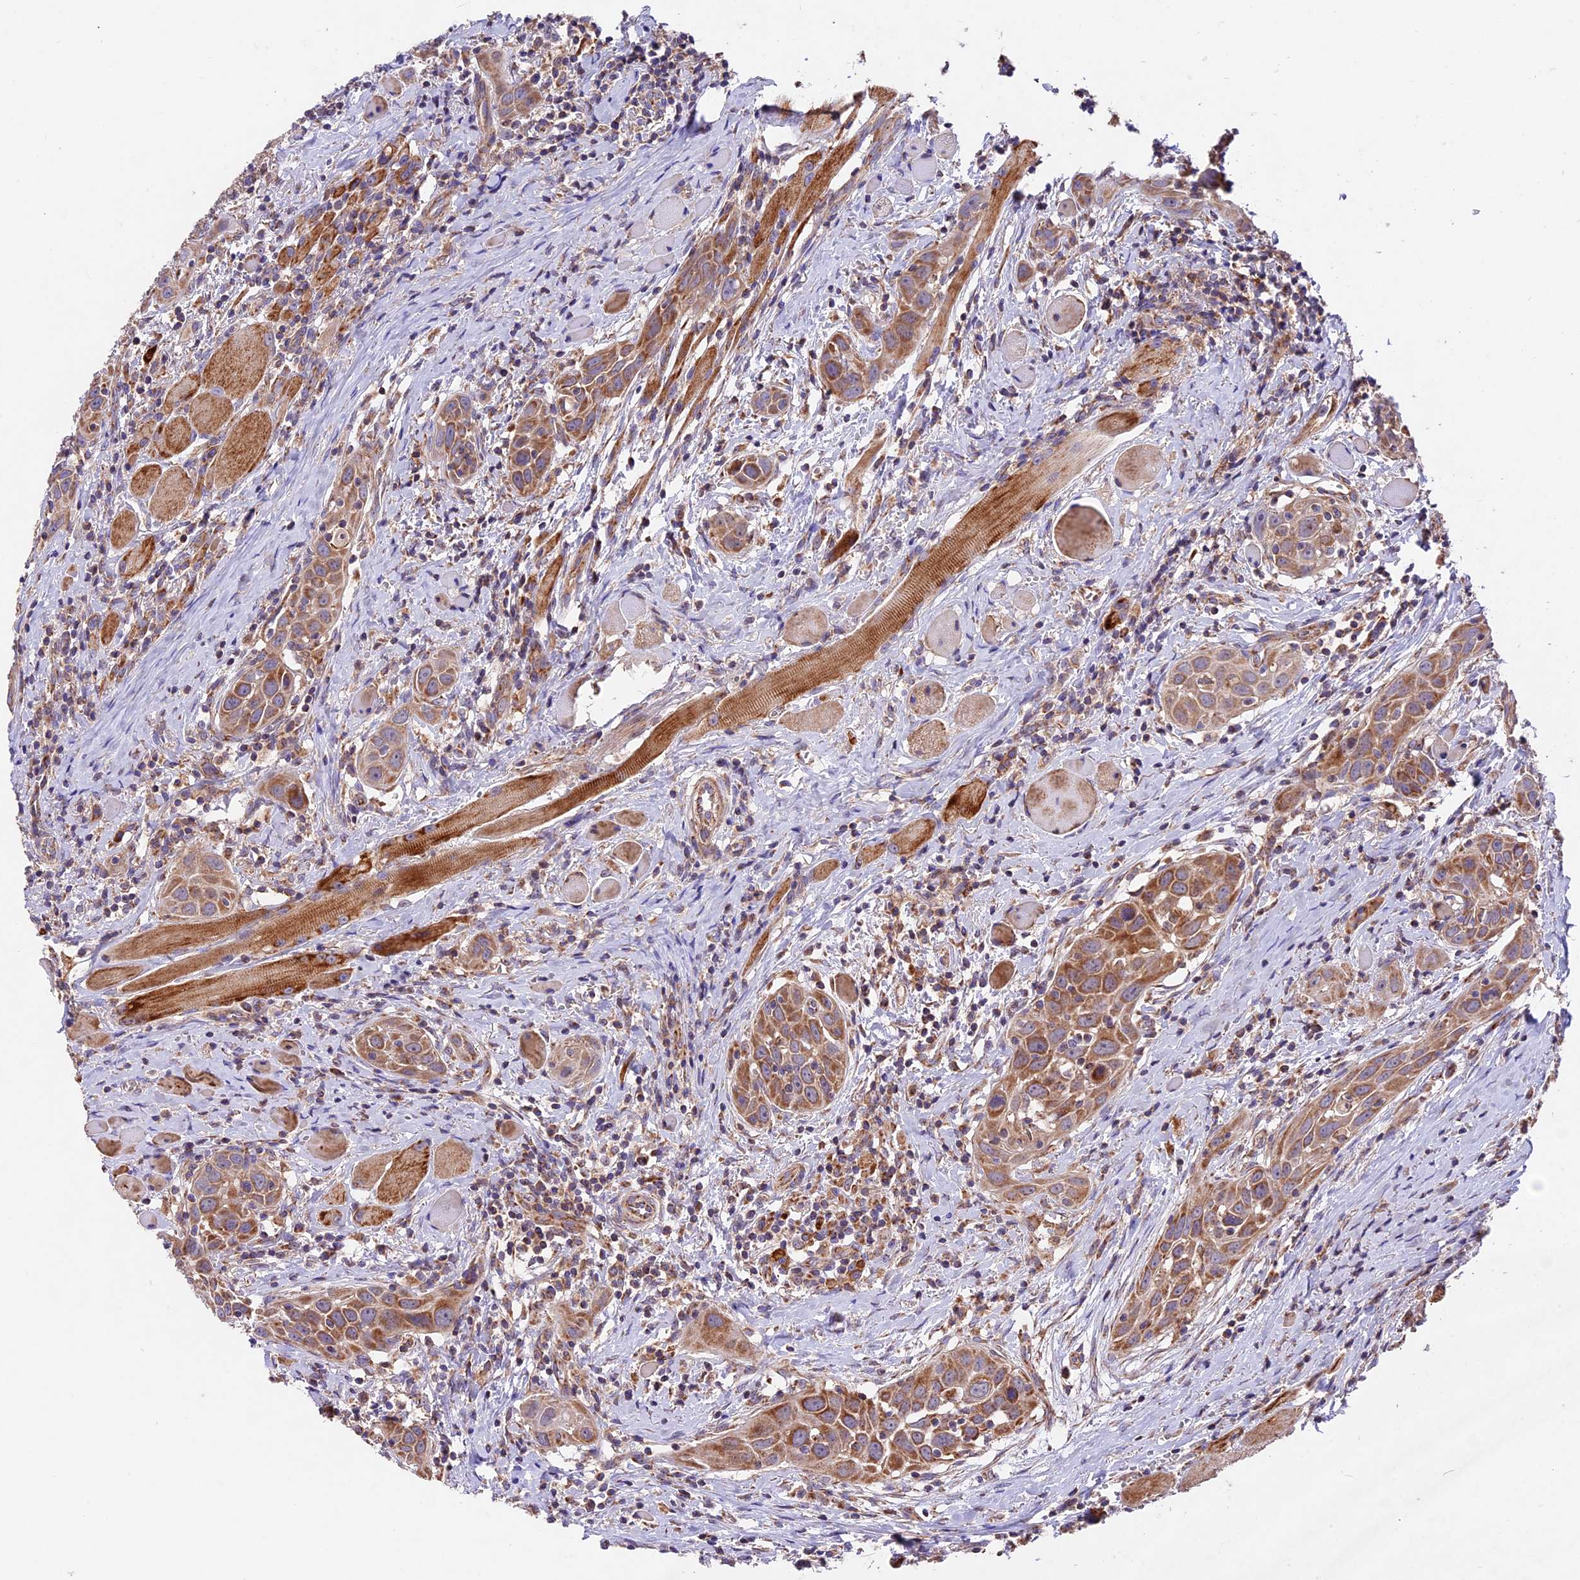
{"staining": {"intensity": "moderate", "quantity": ">75%", "location": "cytoplasmic/membranous"}, "tissue": "head and neck cancer", "cell_type": "Tumor cells", "image_type": "cancer", "snomed": [{"axis": "morphology", "description": "Squamous cell carcinoma, NOS"}, {"axis": "topography", "description": "Oral tissue"}, {"axis": "topography", "description": "Head-Neck"}], "caption": "The micrograph displays a brown stain indicating the presence of a protein in the cytoplasmic/membranous of tumor cells in head and neck cancer. (brown staining indicates protein expression, while blue staining denotes nuclei).", "gene": "NDUFA8", "patient": {"sex": "female", "age": 50}}